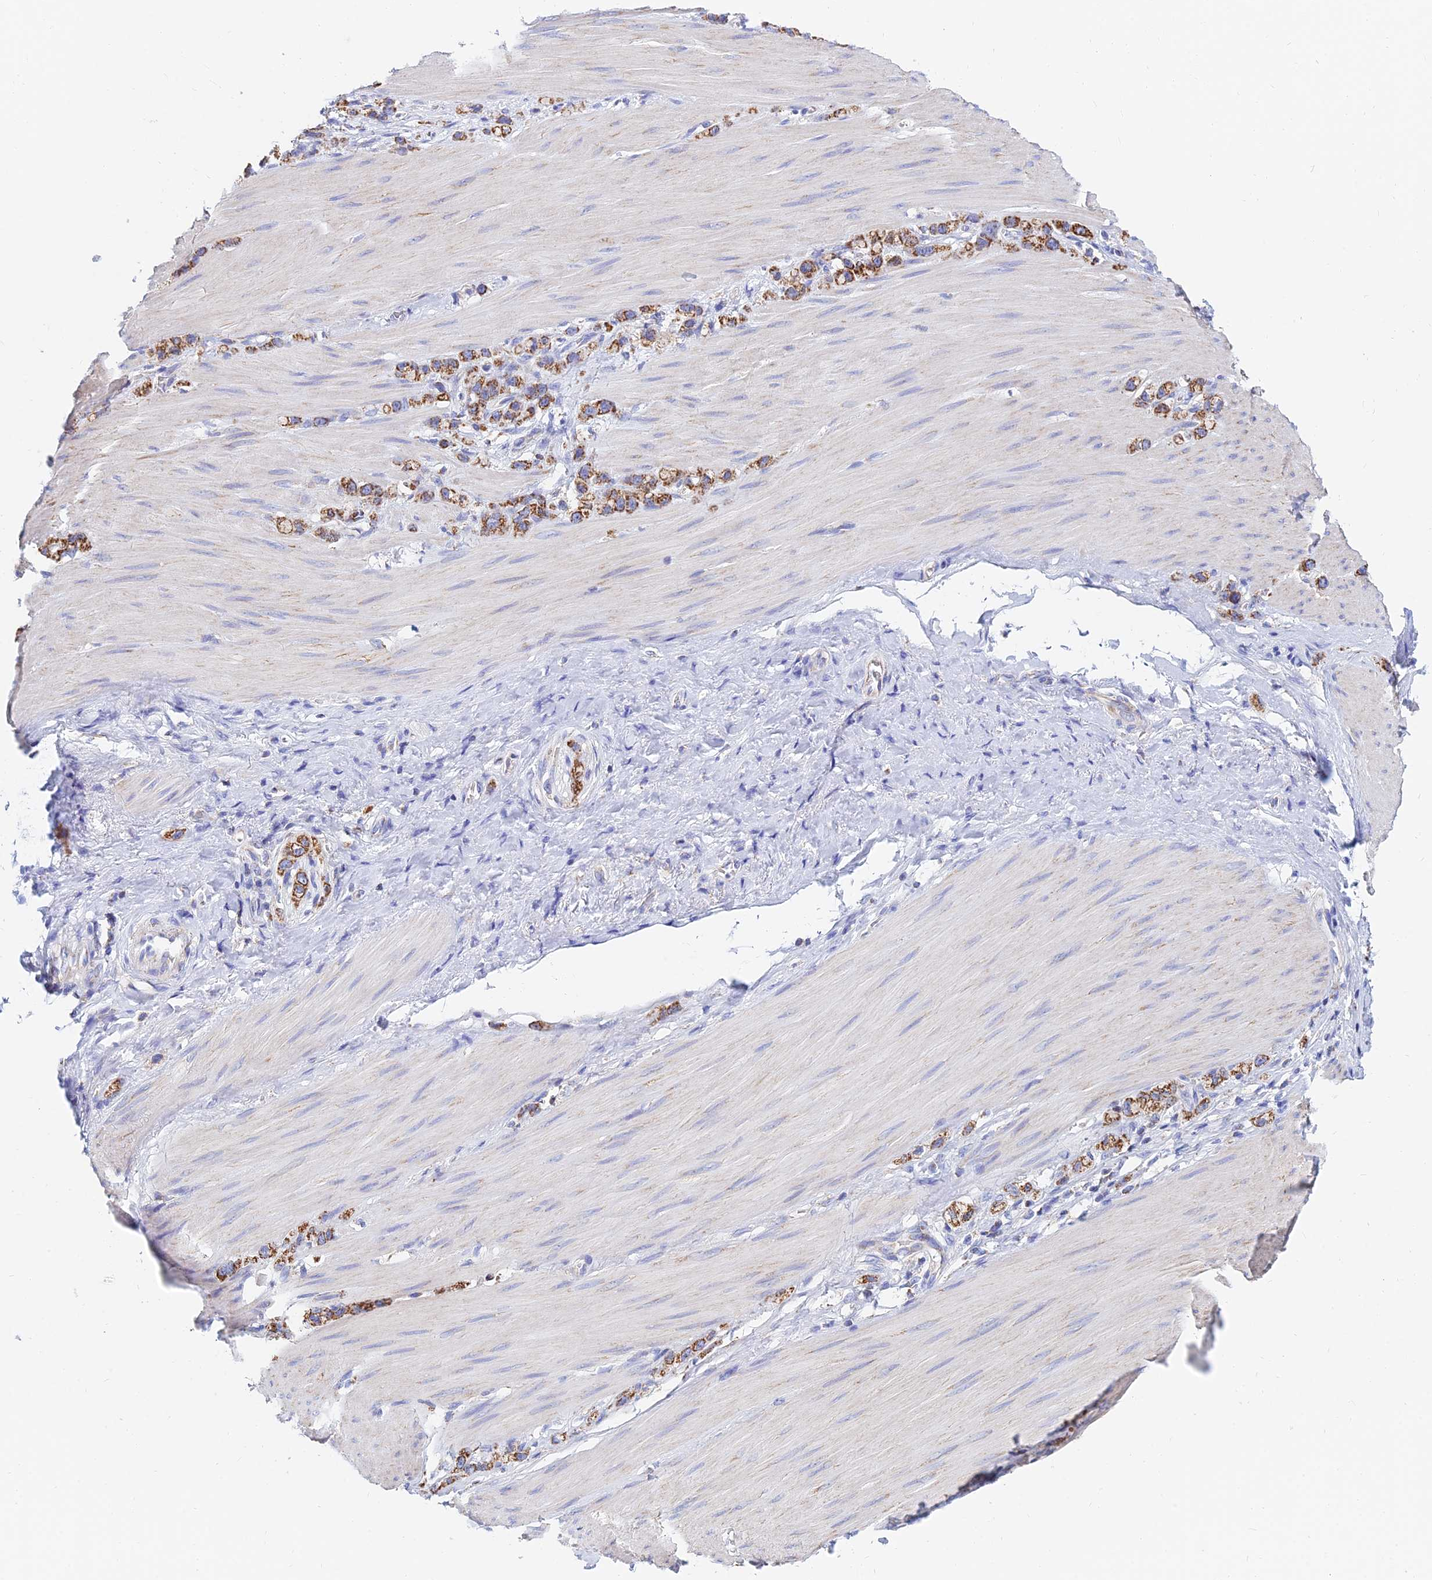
{"staining": {"intensity": "moderate", "quantity": ">75%", "location": "cytoplasmic/membranous"}, "tissue": "stomach cancer", "cell_type": "Tumor cells", "image_type": "cancer", "snomed": [{"axis": "morphology", "description": "Adenocarcinoma, NOS"}, {"axis": "topography", "description": "Stomach"}], "caption": "Immunohistochemistry histopathology image of human adenocarcinoma (stomach) stained for a protein (brown), which exhibits medium levels of moderate cytoplasmic/membranous expression in about >75% of tumor cells.", "gene": "MGST1", "patient": {"sex": "female", "age": 65}}